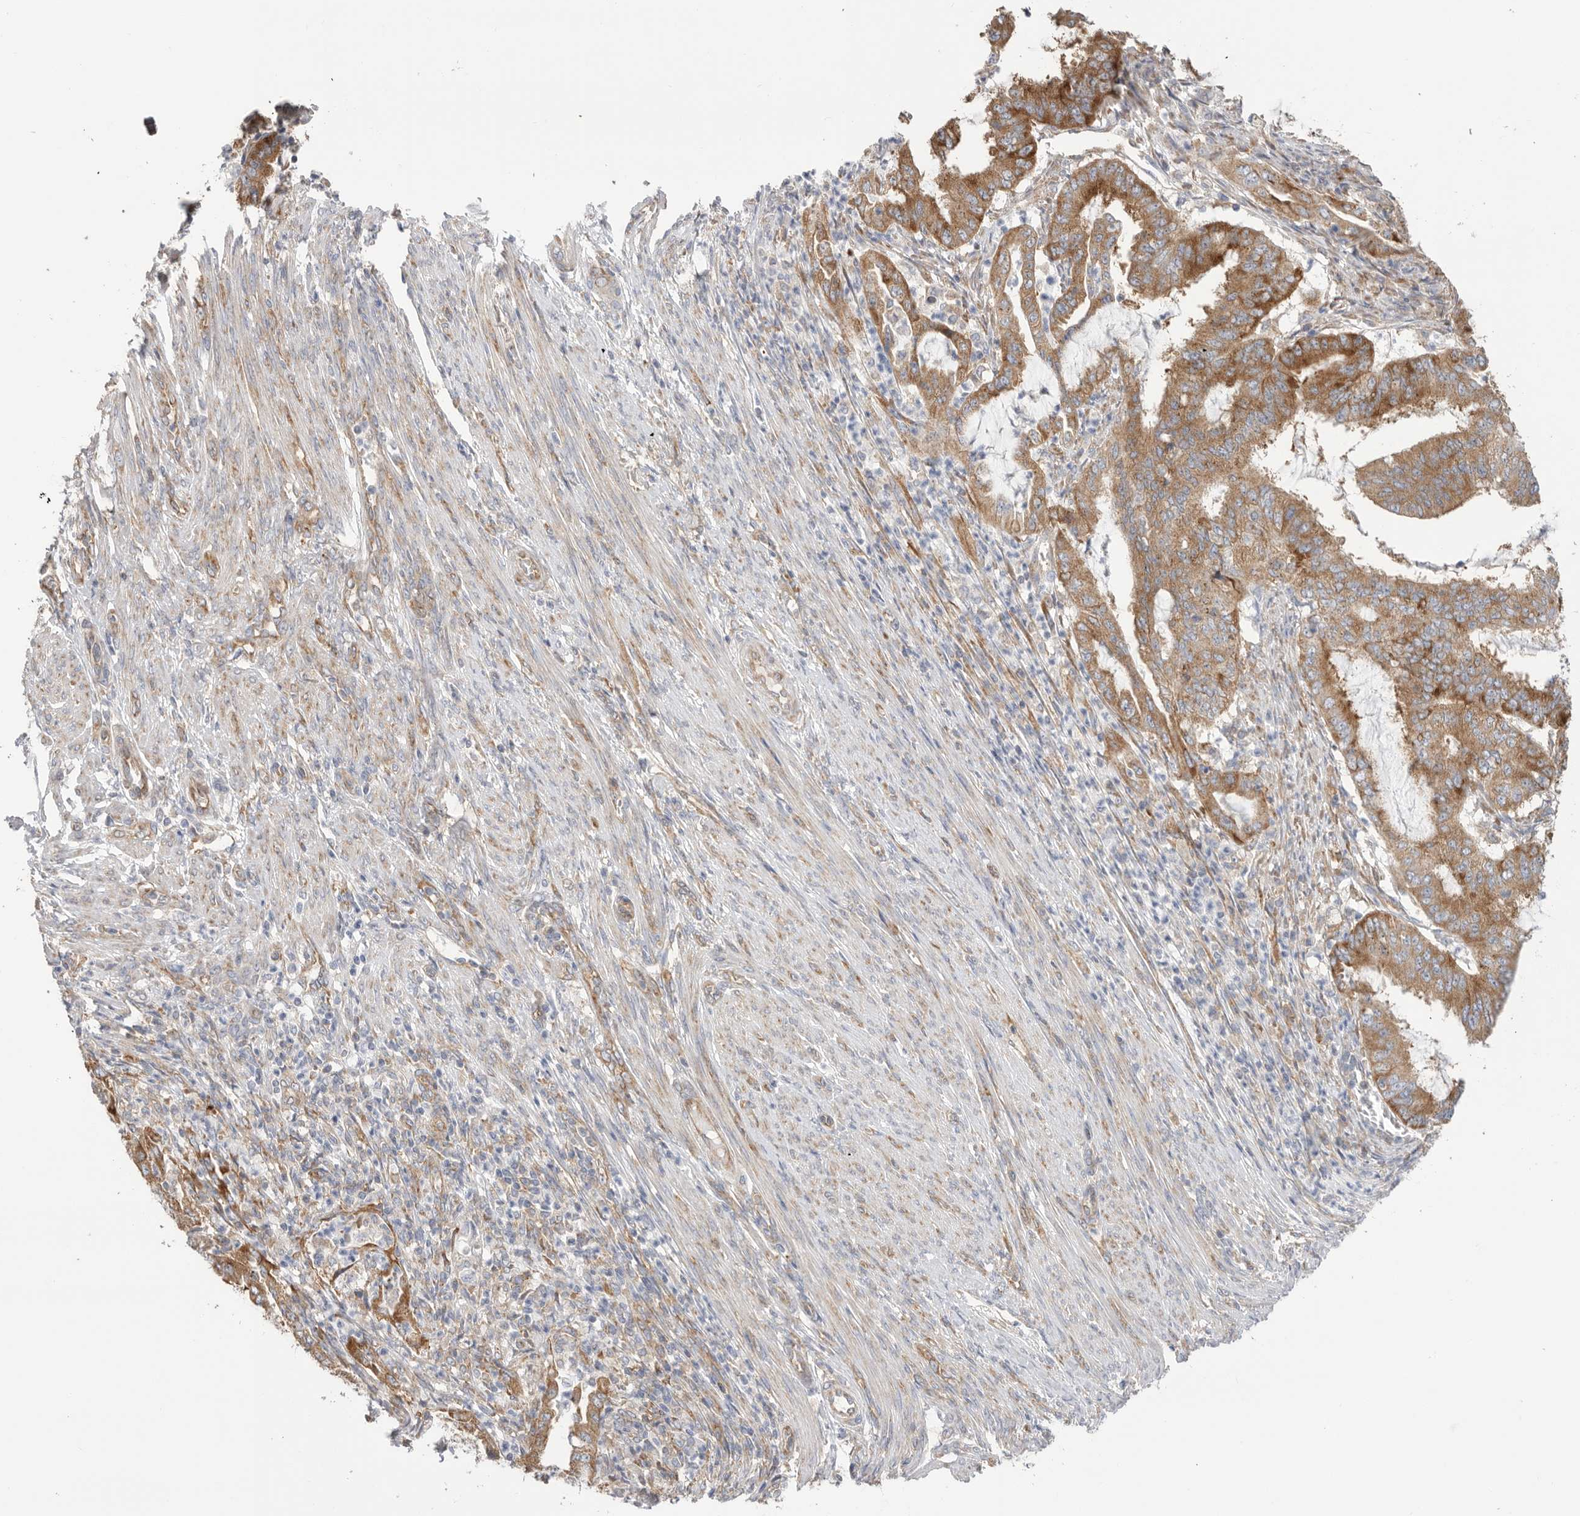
{"staining": {"intensity": "moderate", "quantity": ">75%", "location": "cytoplasmic/membranous"}, "tissue": "endometrial cancer", "cell_type": "Tumor cells", "image_type": "cancer", "snomed": [{"axis": "morphology", "description": "Adenocarcinoma, NOS"}, {"axis": "topography", "description": "Endometrium"}], "caption": "A photomicrograph of adenocarcinoma (endometrial) stained for a protein exhibits moderate cytoplasmic/membranous brown staining in tumor cells. Immunohistochemistry (ihc) stains the protein in brown and the nuclei are stained blue.", "gene": "SERBP1", "patient": {"sex": "female", "age": 51}}